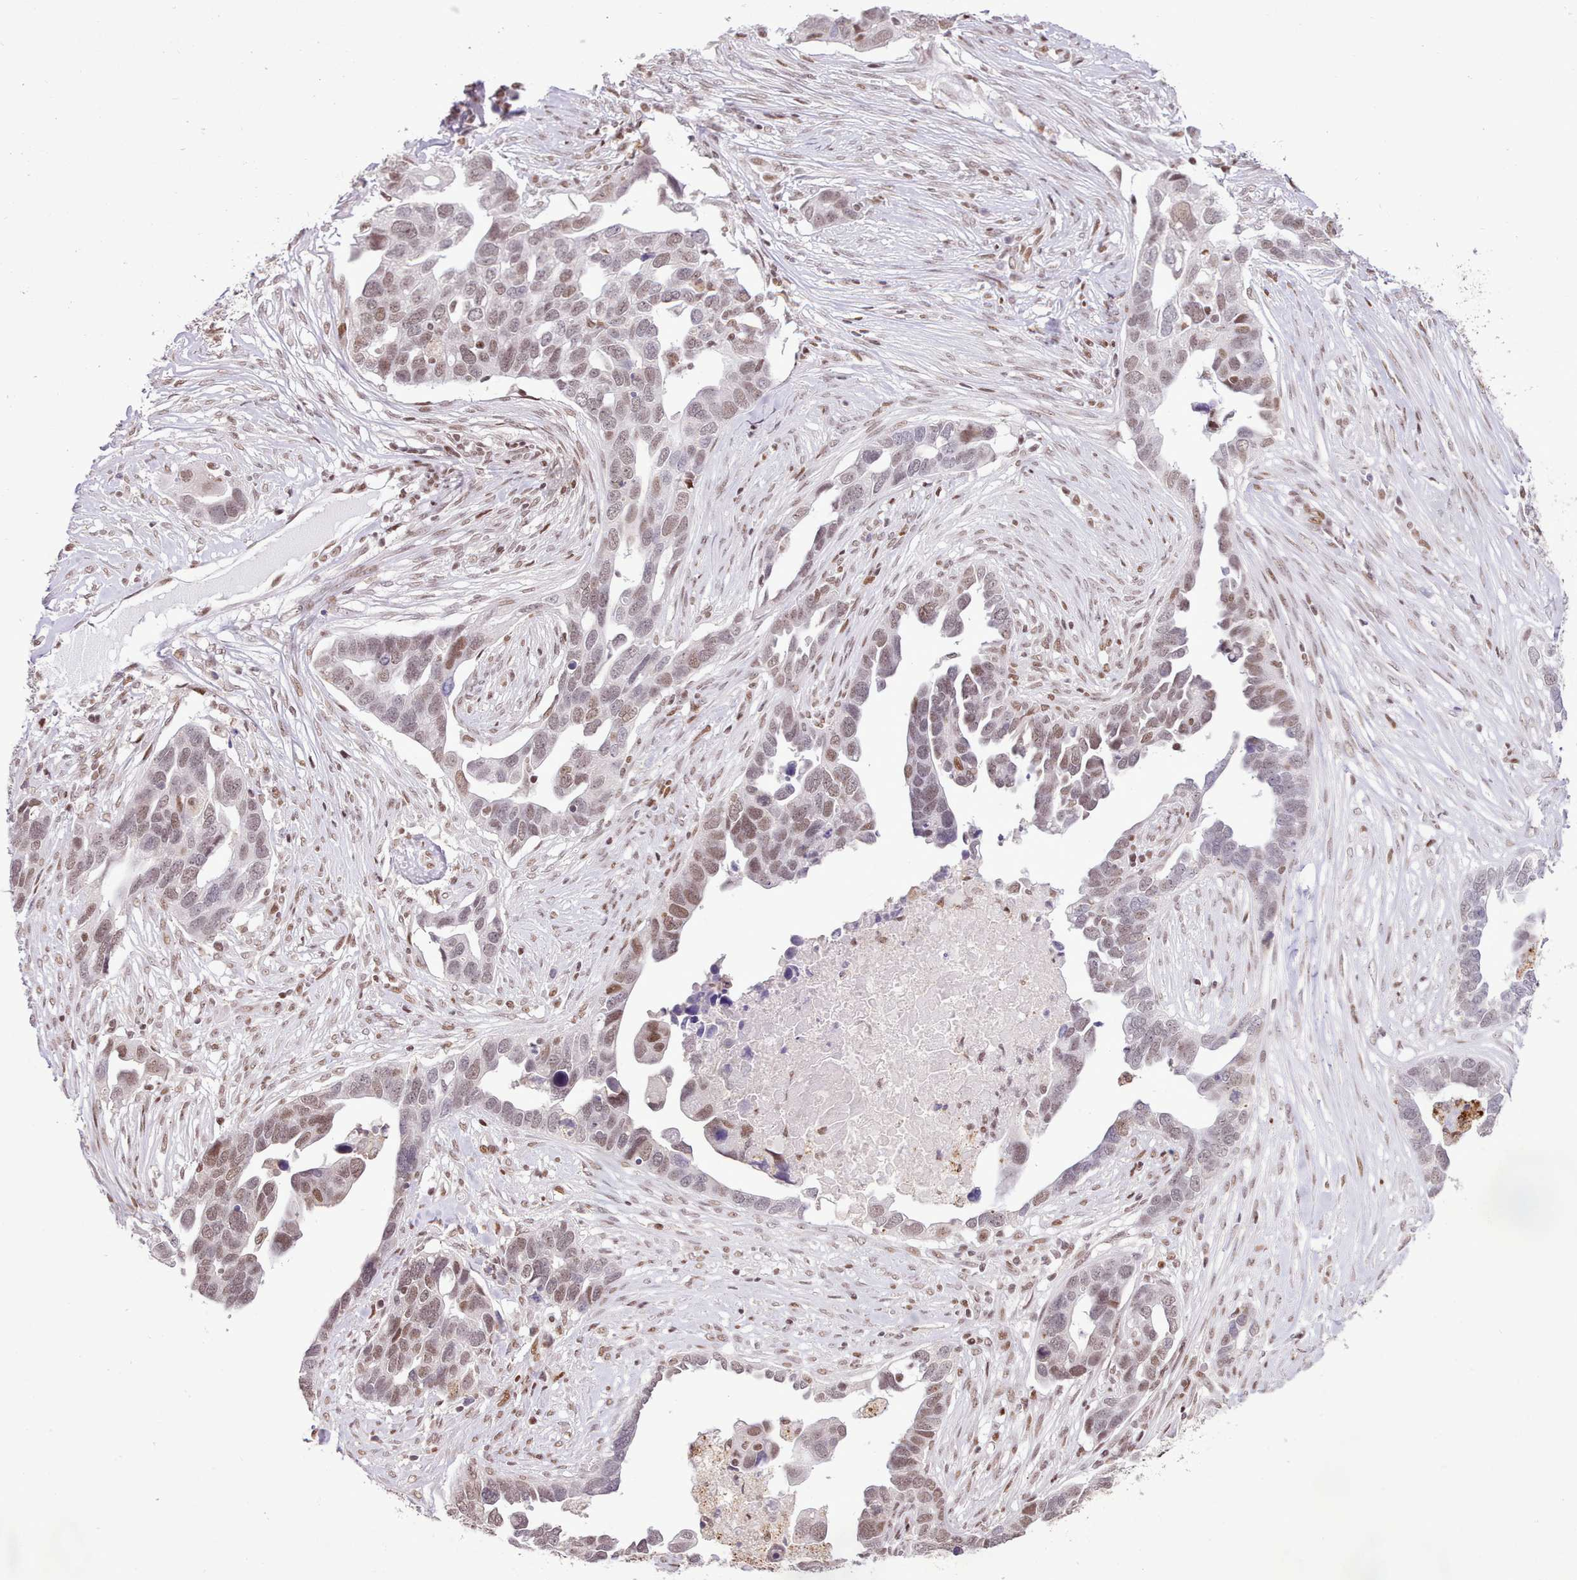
{"staining": {"intensity": "moderate", "quantity": ">75%", "location": "nuclear"}, "tissue": "ovarian cancer", "cell_type": "Tumor cells", "image_type": "cancer", "snomed": [{"axis": "morphology", "description": "Cystadenocarcinoma, serous, NOS"}, {"axis": "topography", "description": "Ovary"}], "caption": "An immunohistochemistry (IHC) image of neoplastic tissue is shown. Protein staining in brown shows moderate nuclear positivity in serous cystadenocarcinoma (ovarian) within tumor cells.", "gene": "TAF15", "patient": {"sex": "female", "age": 54}}